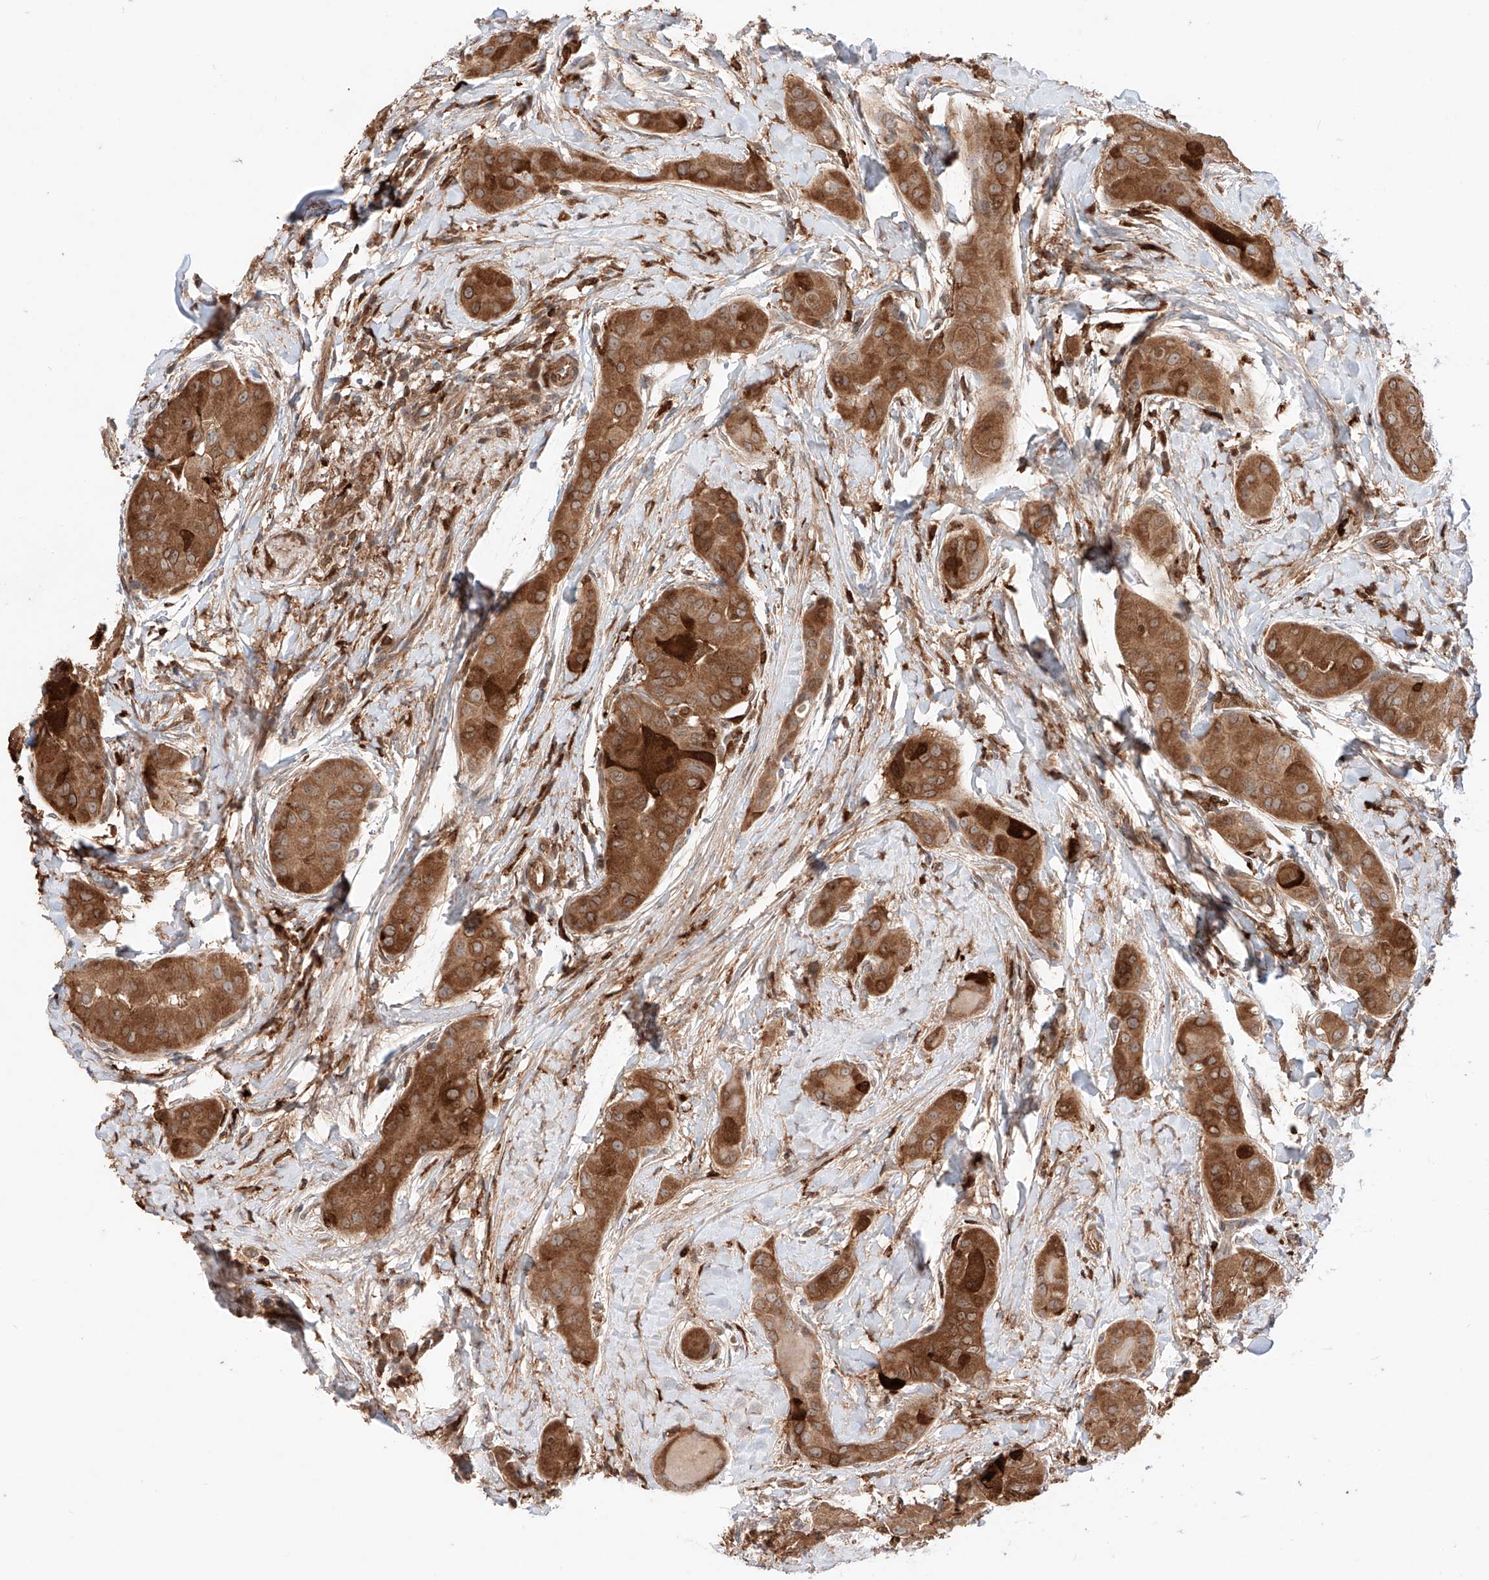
{"staining": {"intensity": "strong", "quantity": "25%-75%", "location": "cytoplasmic/membranous"}, "tissue": "thyroid cancer", "cell_type": "Tumor cells", "image_type": "cancer", "snomed": [{"axis": "morphology", "description": "Papillary adenocarcinoma, NOS"}, {"axis": "topography", "description": "Thyroid gland"}], "caption": "Immunohistochemical staining of human thyroid papillary adenocarcinoma exhibits high levels of strong cytoplasmic/membranous protein positivity in about 25%-75% of tumor cells.", "gene": "IGSF22", "patient": {"sex": "male", "age": 33}}